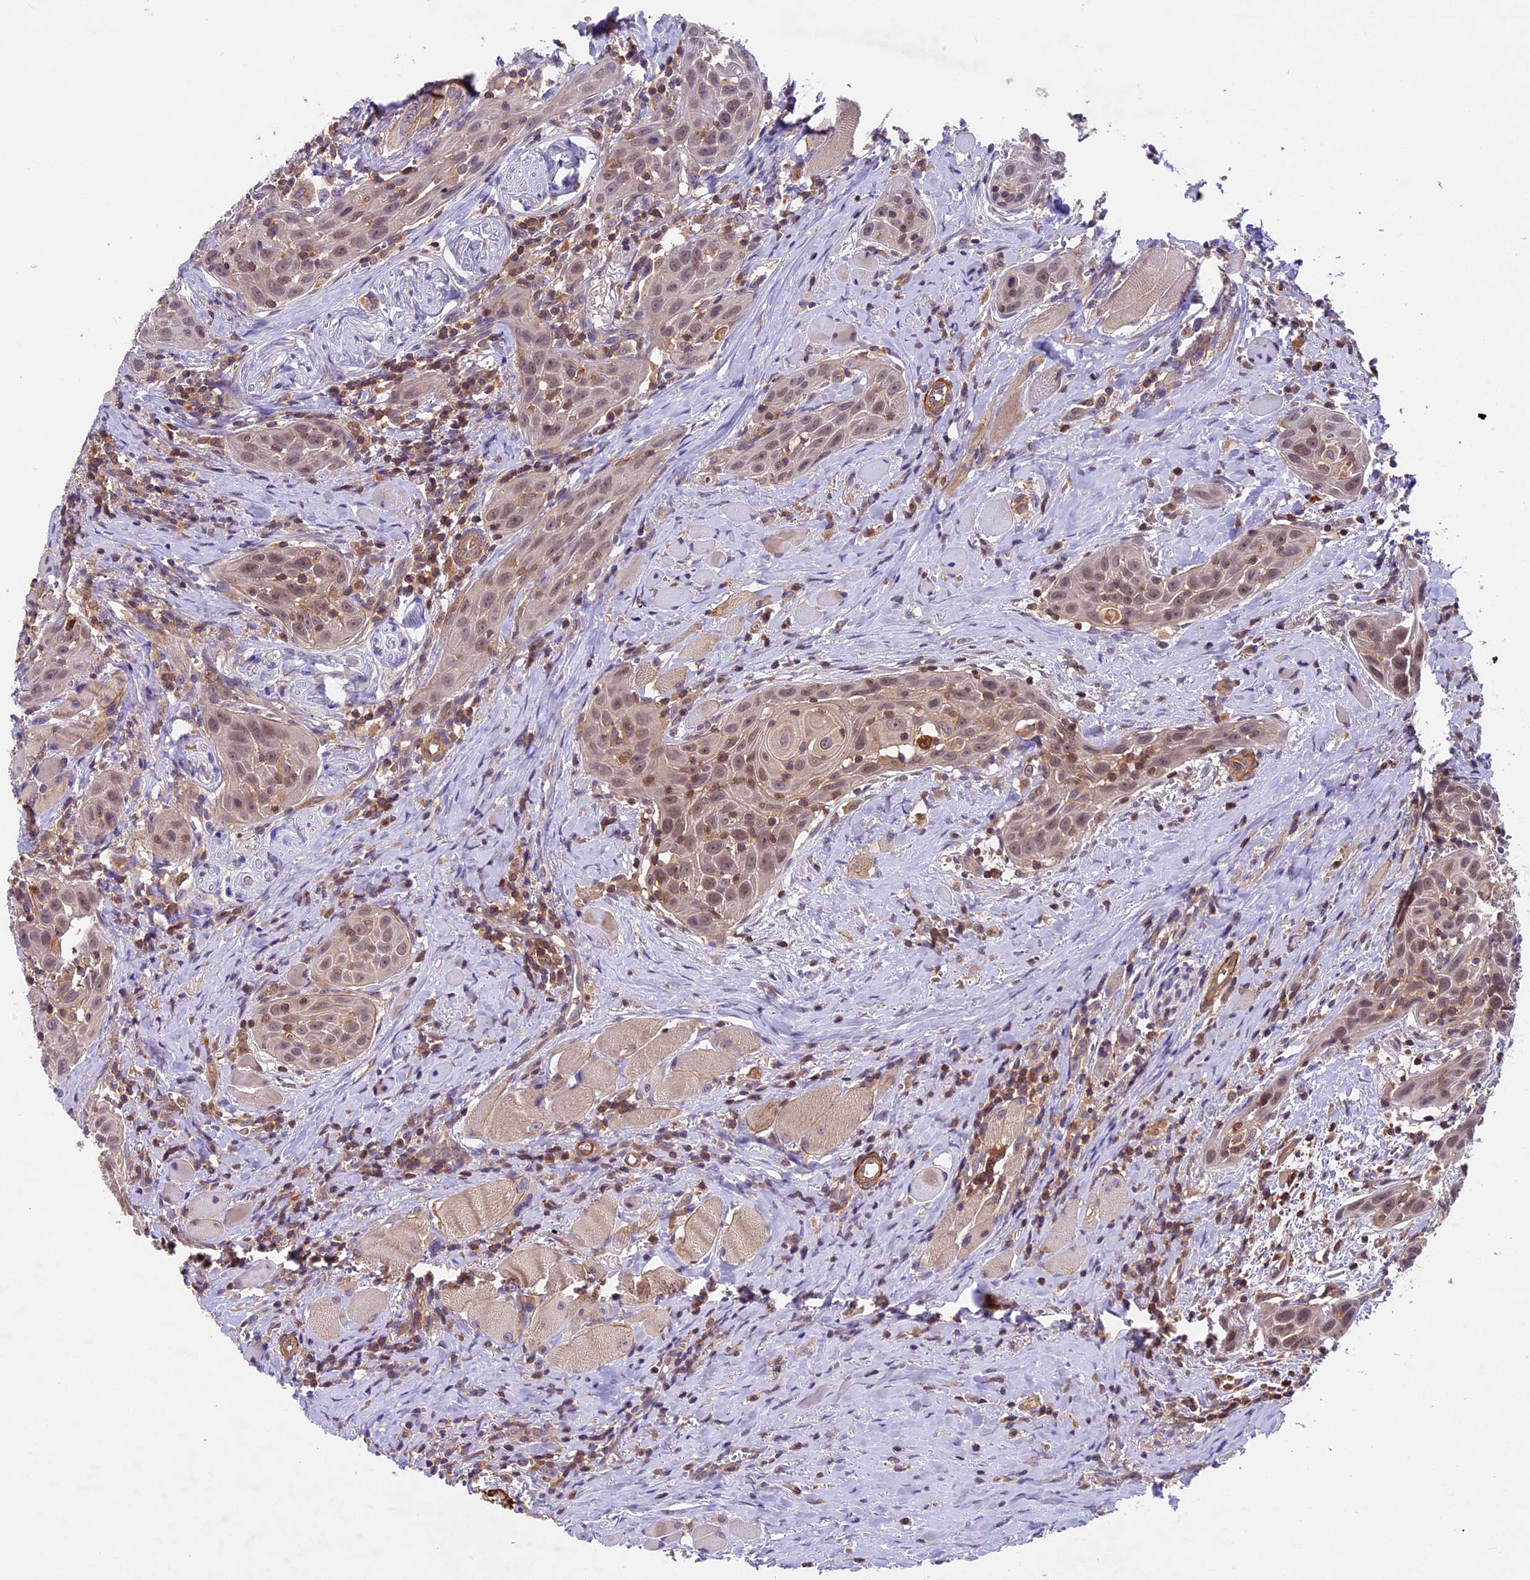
{"staining": {"intensity": "weak", "quantity": ">75%", "location": "nuclear"}, "tissue": "head and neck cancer", "cell_type": "Tumor cells", "image_type": "cancer", "snomed": [{"axis": "morphology", "description": "Squamous cell carcinoma, NOS"}, {"axis": "topography", "description": "Oral tissue"}, {"axis": "topography", "description": "Head-Neck"}], "caption": "Head and neck squamous cell carcinoma was stained to show a protein in brown. There is low levels of weak nuclear expression in approximately >75% of tumor cells. Using DAB (brown) and hematoxylin (blue) stains, captured at high magnification using brightfield microscopy.", "gene": "TBC1D1", "patient": {"sex": "female", "age": 50}}